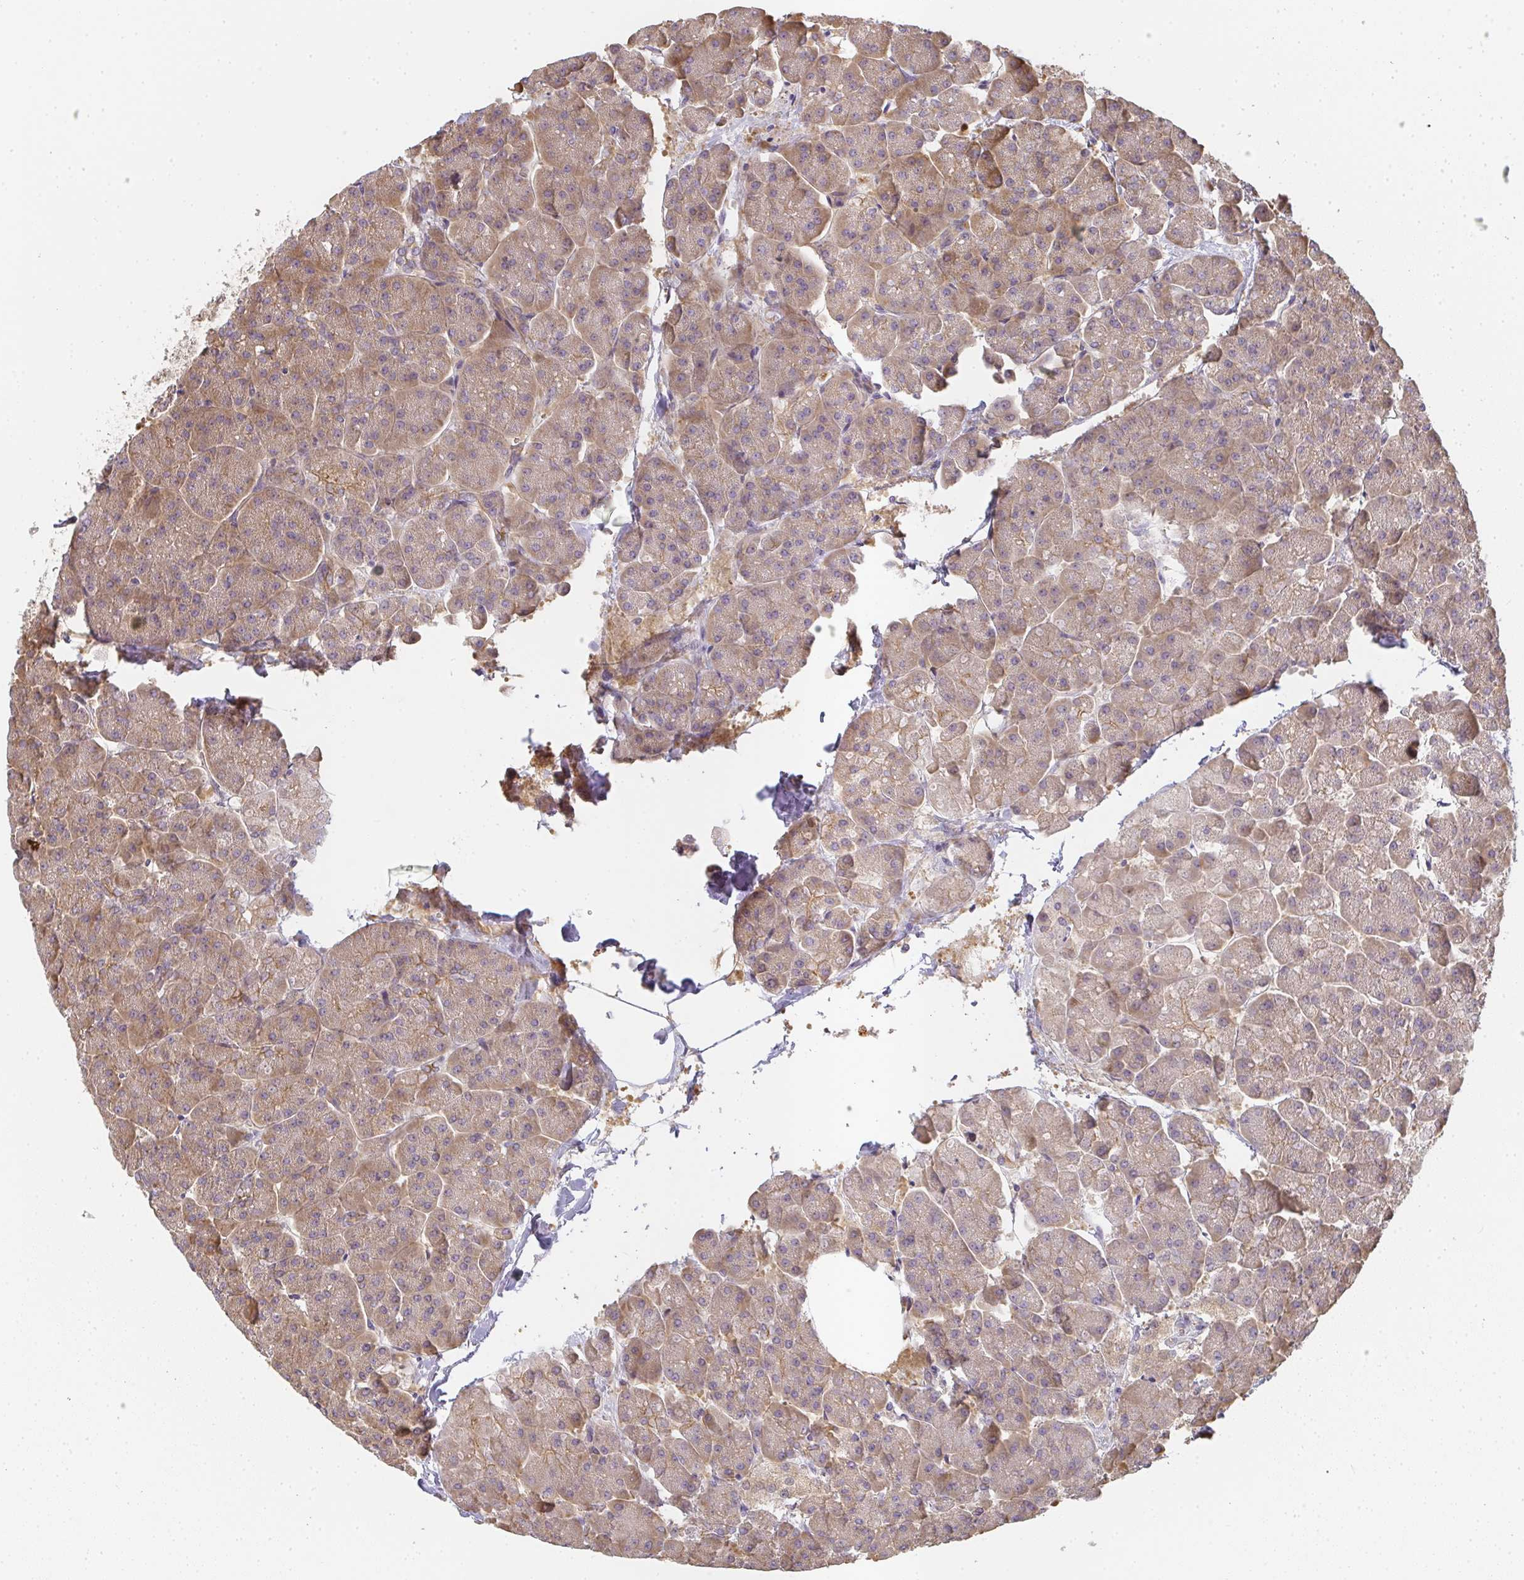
{"staining": {"intensity": "moderate", "quantity": ">75%", "location": "cytoplasmic/membranous"}, "tissue": "pancreas", "cell_type": "Exocrine glandular cells", "image_type": "normal", "snomed": [{"axis": "morphology", "description": "Normal tissue, NOS"}, {"axis": "topography", "description": "Pancreas"}, {"axis": "topography", "description": "Peripheral nerve tissue"}], "caption": "Protein staining reveals moderate cytoplasmic/membranous staining in approximately >75% of exocrine glandular cells in unremarkable pancreas.", "gene": "SLC35B3", "patient": {"sex": "male", "age": 54}}